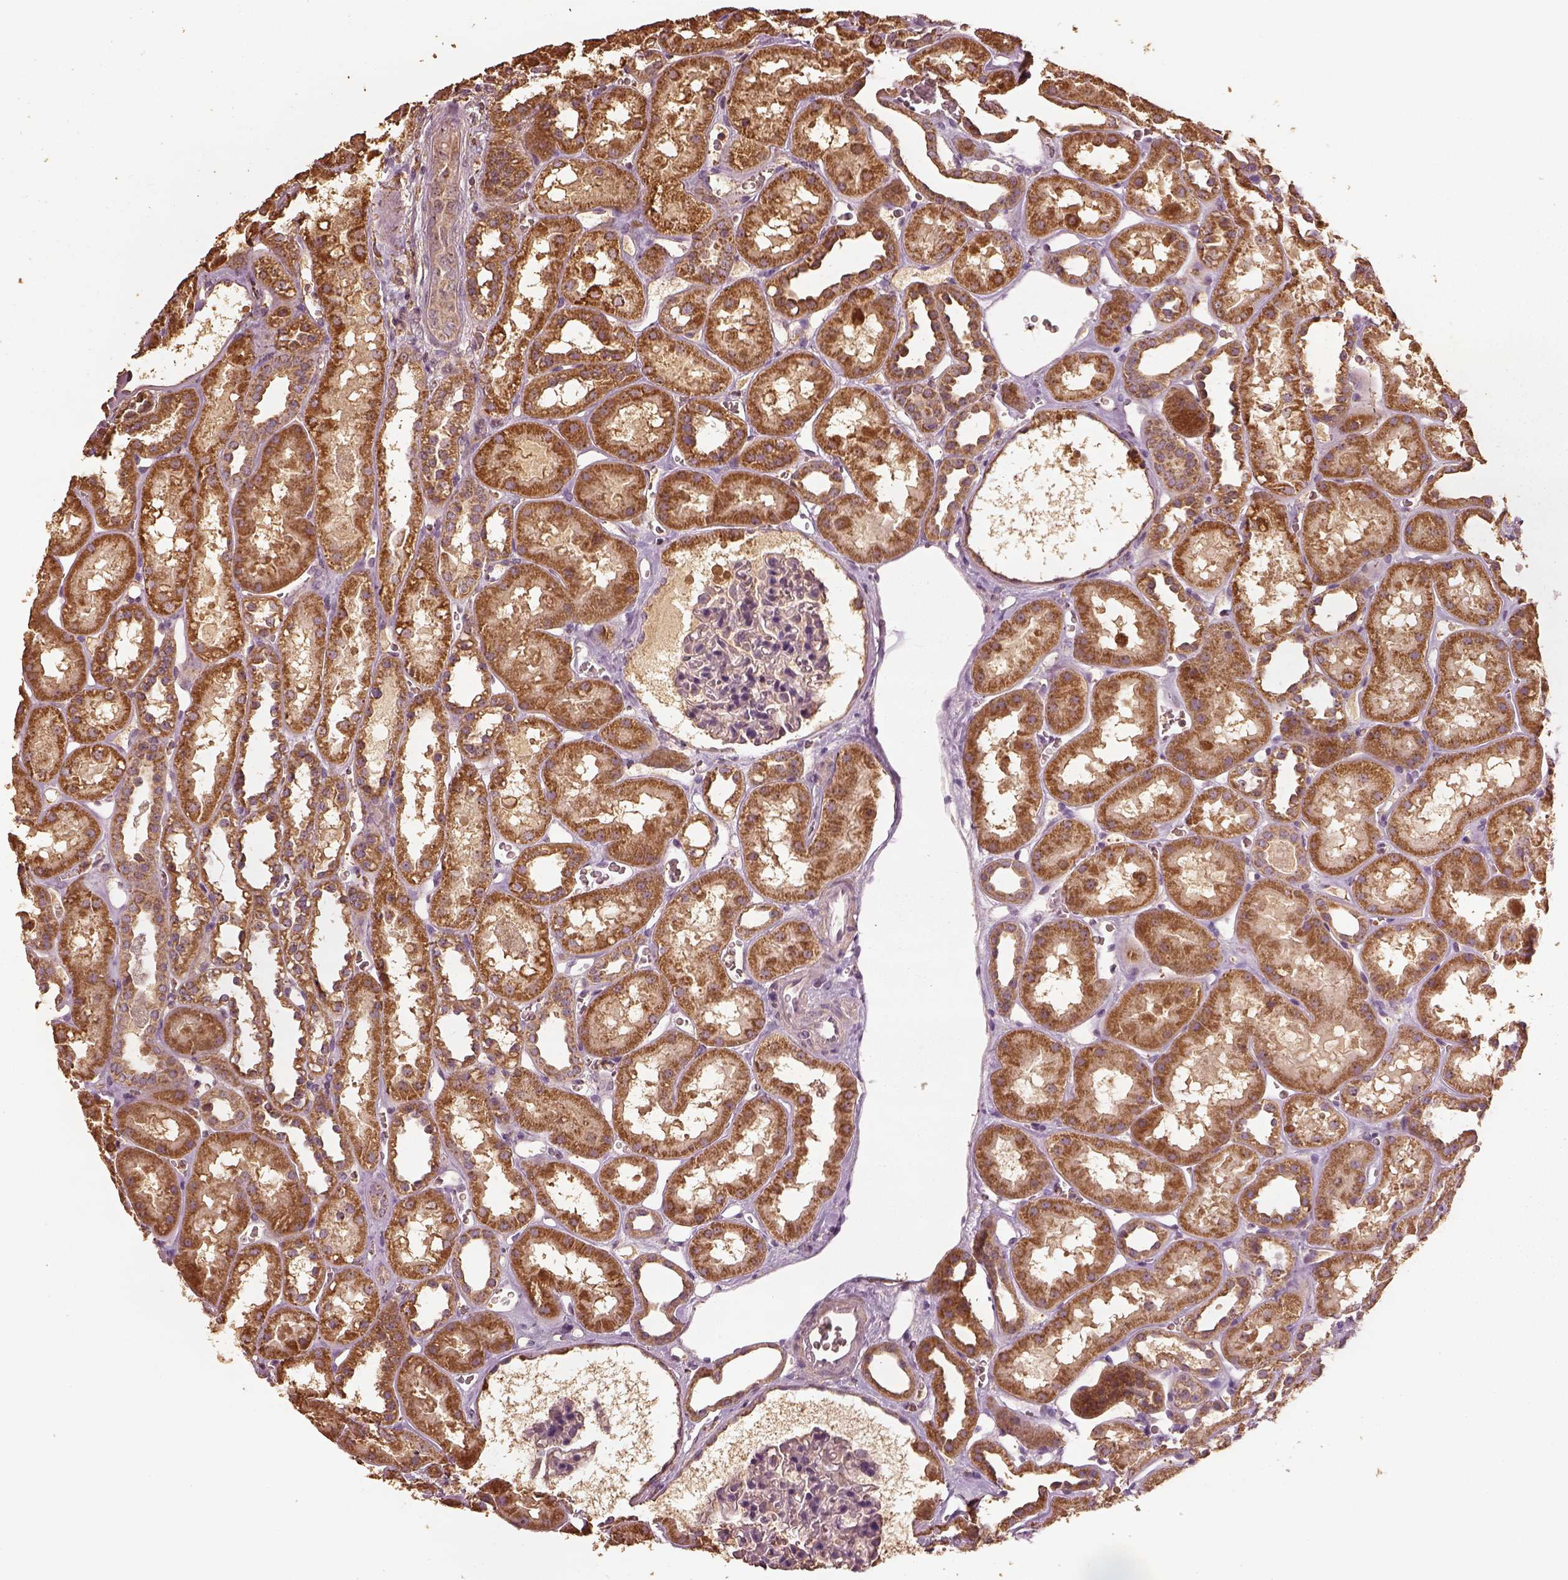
{"staining": {"intensity": "weak", "quantity": "<25%", "location": "cytoplasmic/membranous"}, "tissue": "kidney", "cell_type": "Cells in glomeruli", "image_type": "normal", "snomed": [{"axis": "morphology", "description": "Normal tissue, NOS"}, {"axis": "topography", "description": "Kidney"}], "caption": "The histopathology image exhibits no staining of cells in glomeruli in unremarkable kidney. Nuclei are stained in blue.", "gene": "PTGES2", "patient": {"sex": "female", "age": 41}}